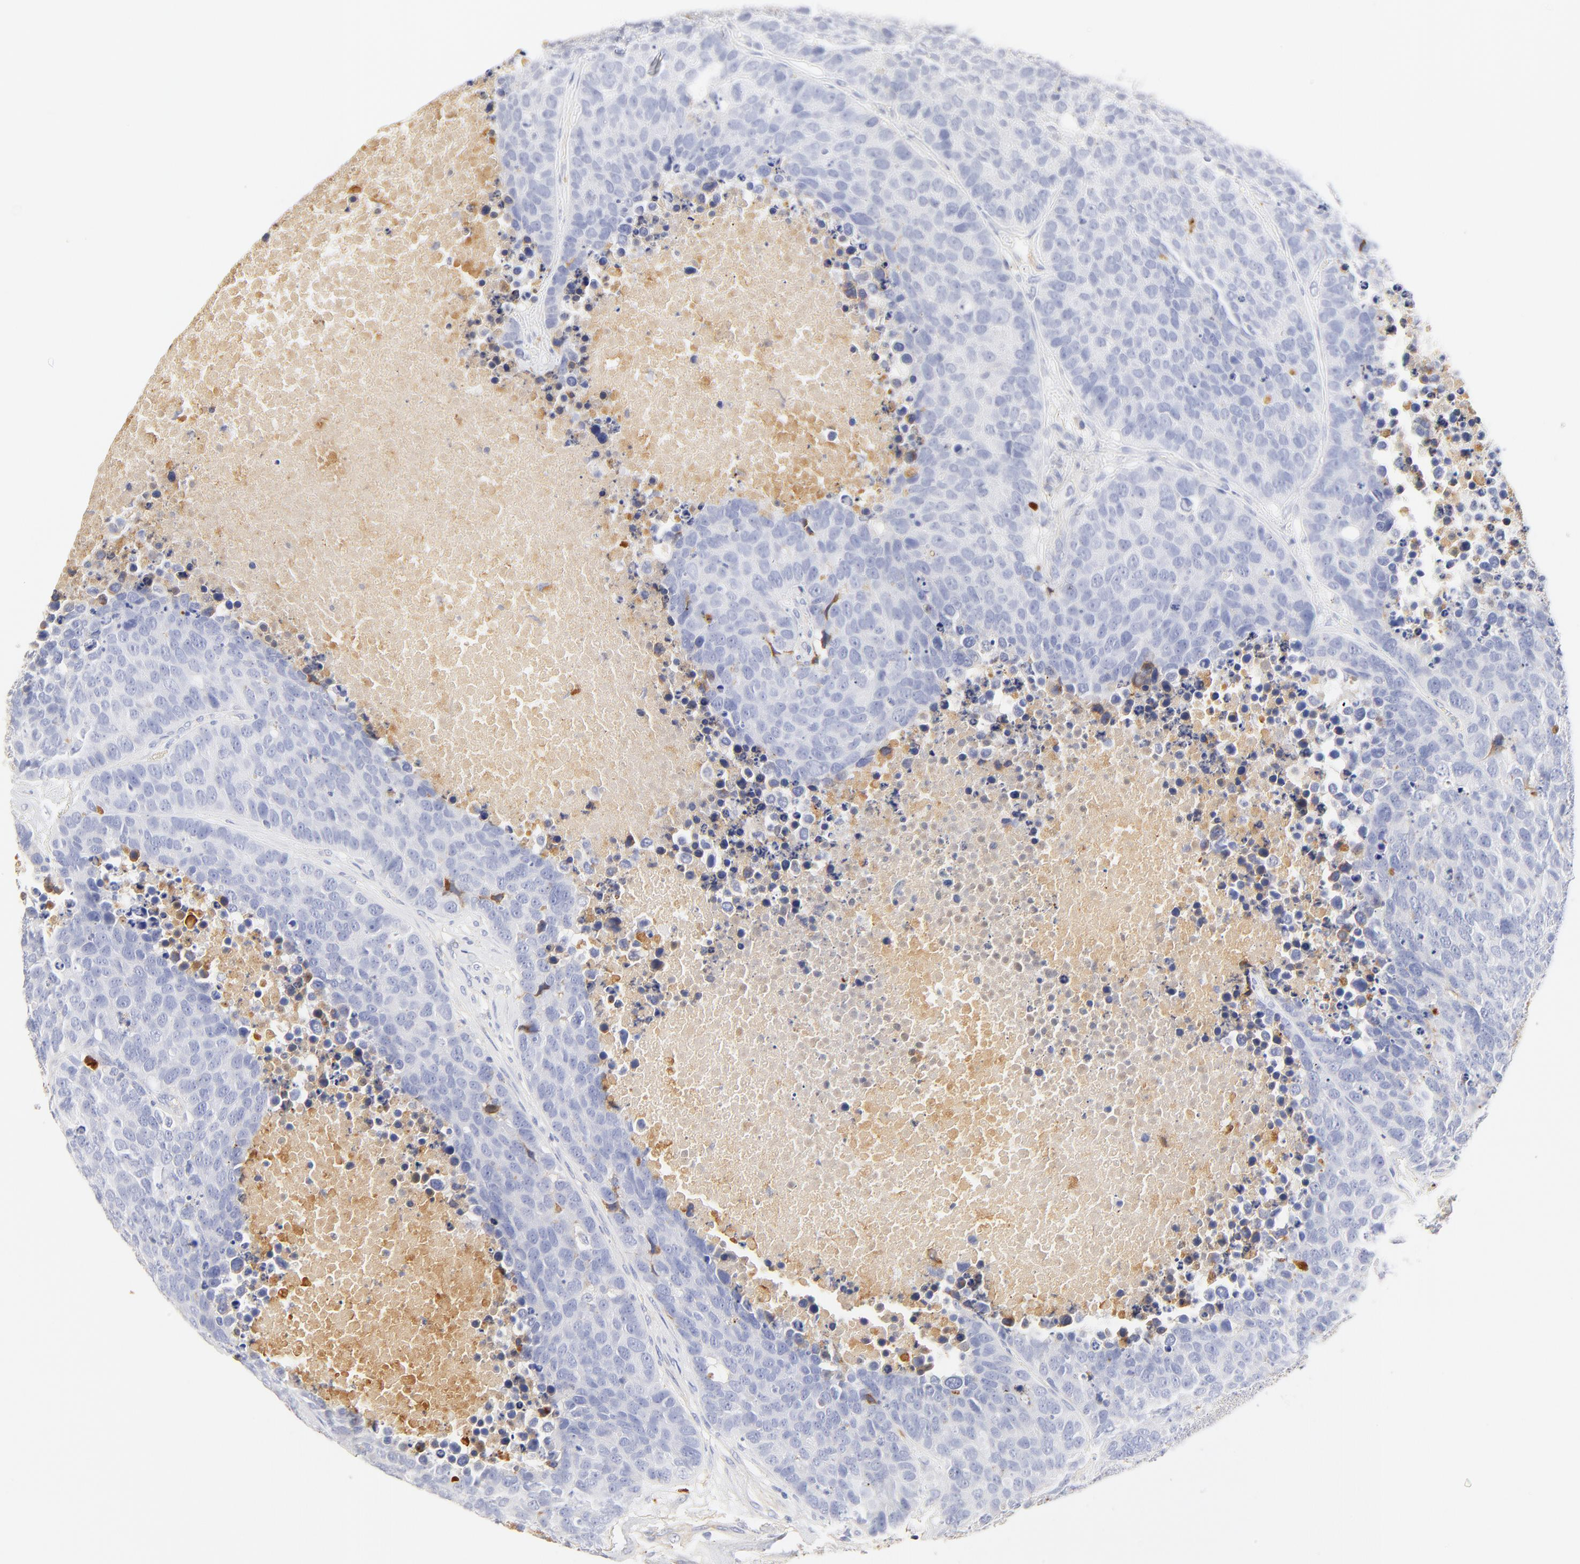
{"staining": {"intensity": "negative", "quantity": "none", "location": "none"}, "tissue": "carcinoid", "cell_type": "Tumor cells", "image_type": "cancer", "snomed": [{"axis": "morphology", "description": "Carcinoid, malignant, NOS"}, {"axis": "topography", "description": "Lung"}], "caption": "Immunohistochemistry micrograph of carcinoid (malignant) stained for a protein (brown), which reveals no staining in tumor cells.", "gene": "MDGA2", "patient": {"sex": "male", "age": 60}}